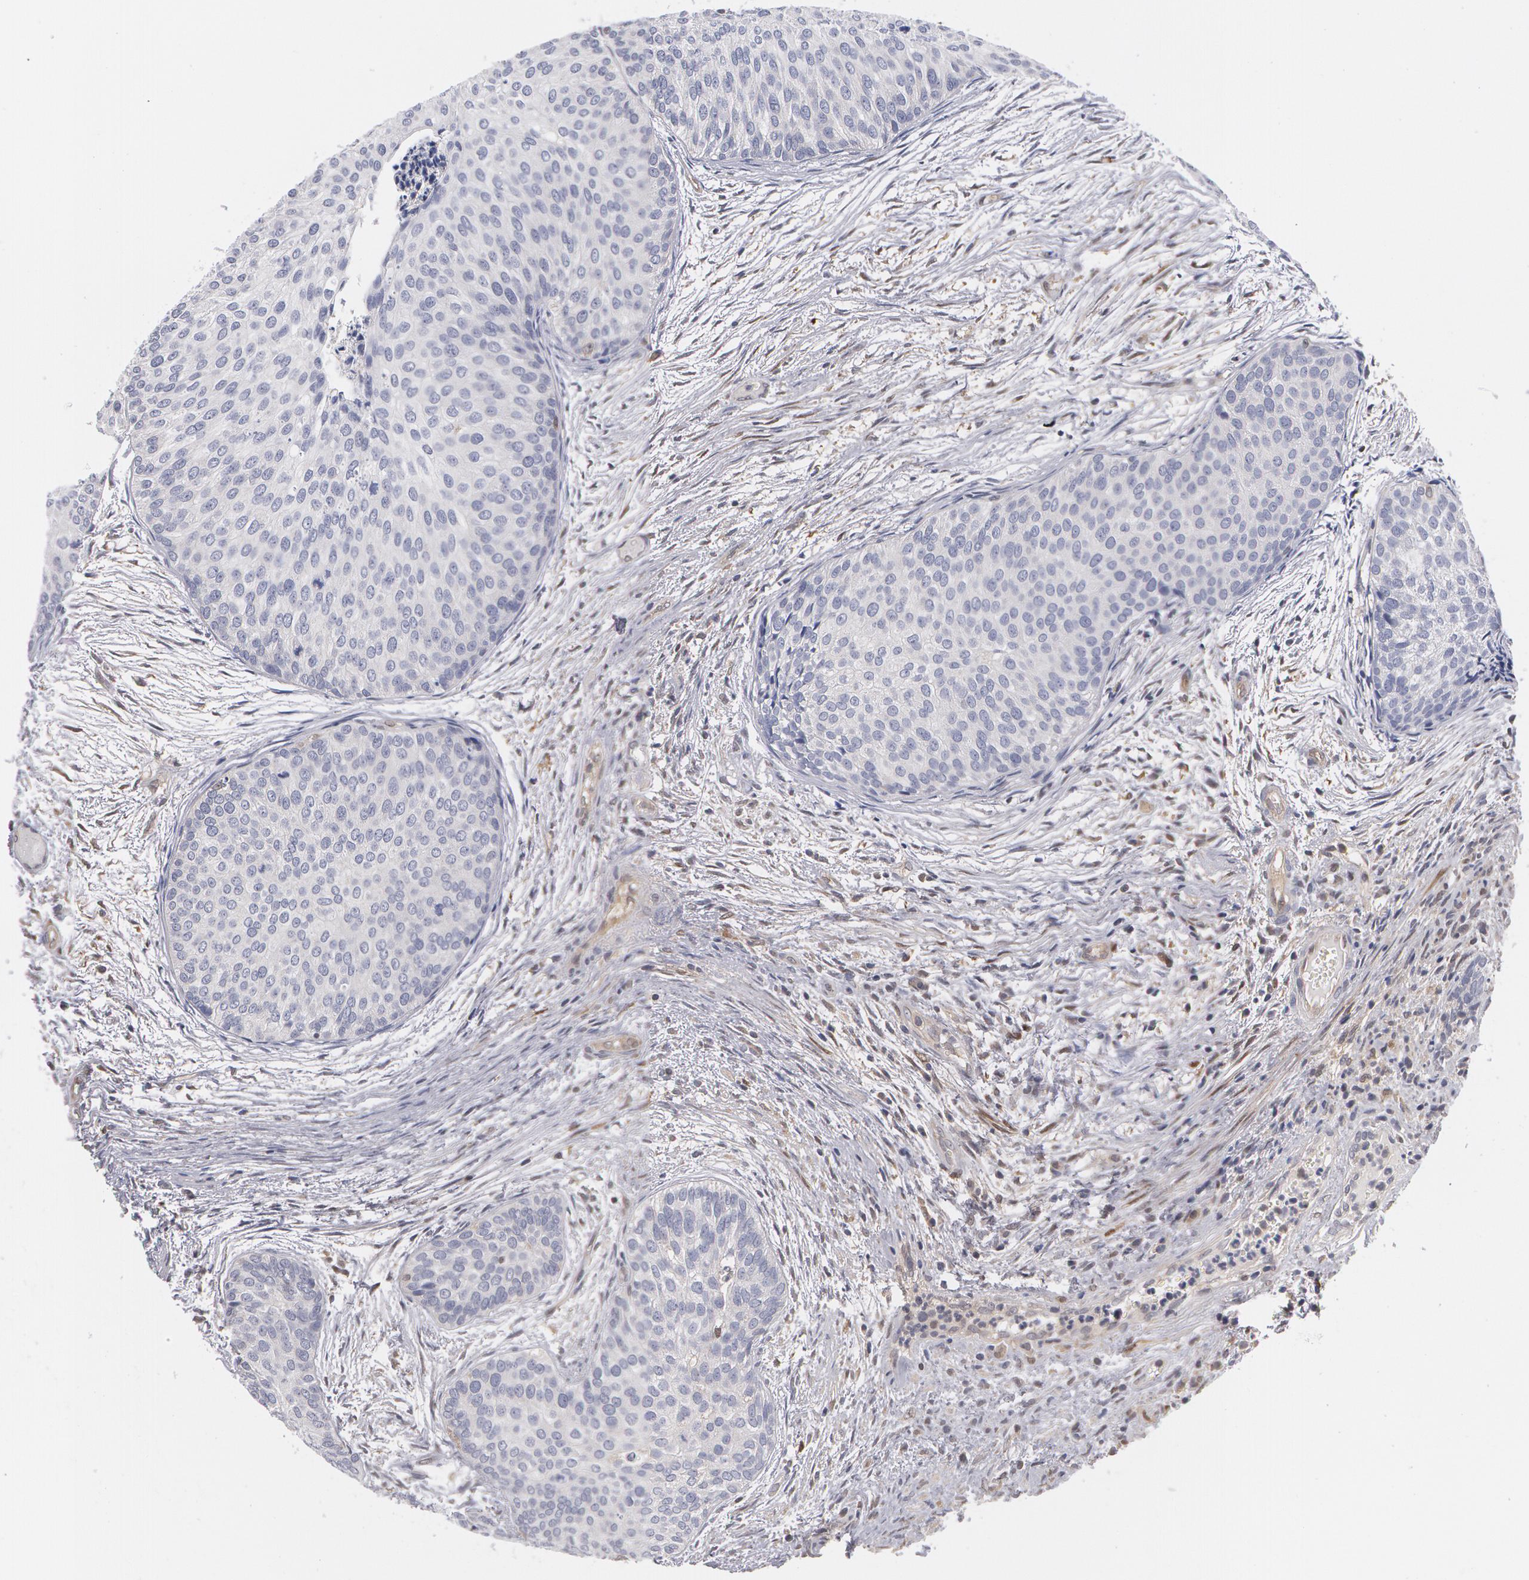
{"staining": {"intensity": "negative", "quantity": "none", "location": "none"}, "tissue": "urothelial cancer", "cell_type": "Tumor cells", "image_type": "cancer", "snomed": [{"axis": "morphology", "description": "Urothelial carcinoma, Low grade"}, {"axis": "topography", "description": "Urinary bladder"}], "caption": "A photomicrograph of human urothelial carcinoma (low-grade) is negative for staining in tumor cells.", "gene": "TXNRD1", "patient": {"sex": "male", "age": 84}}